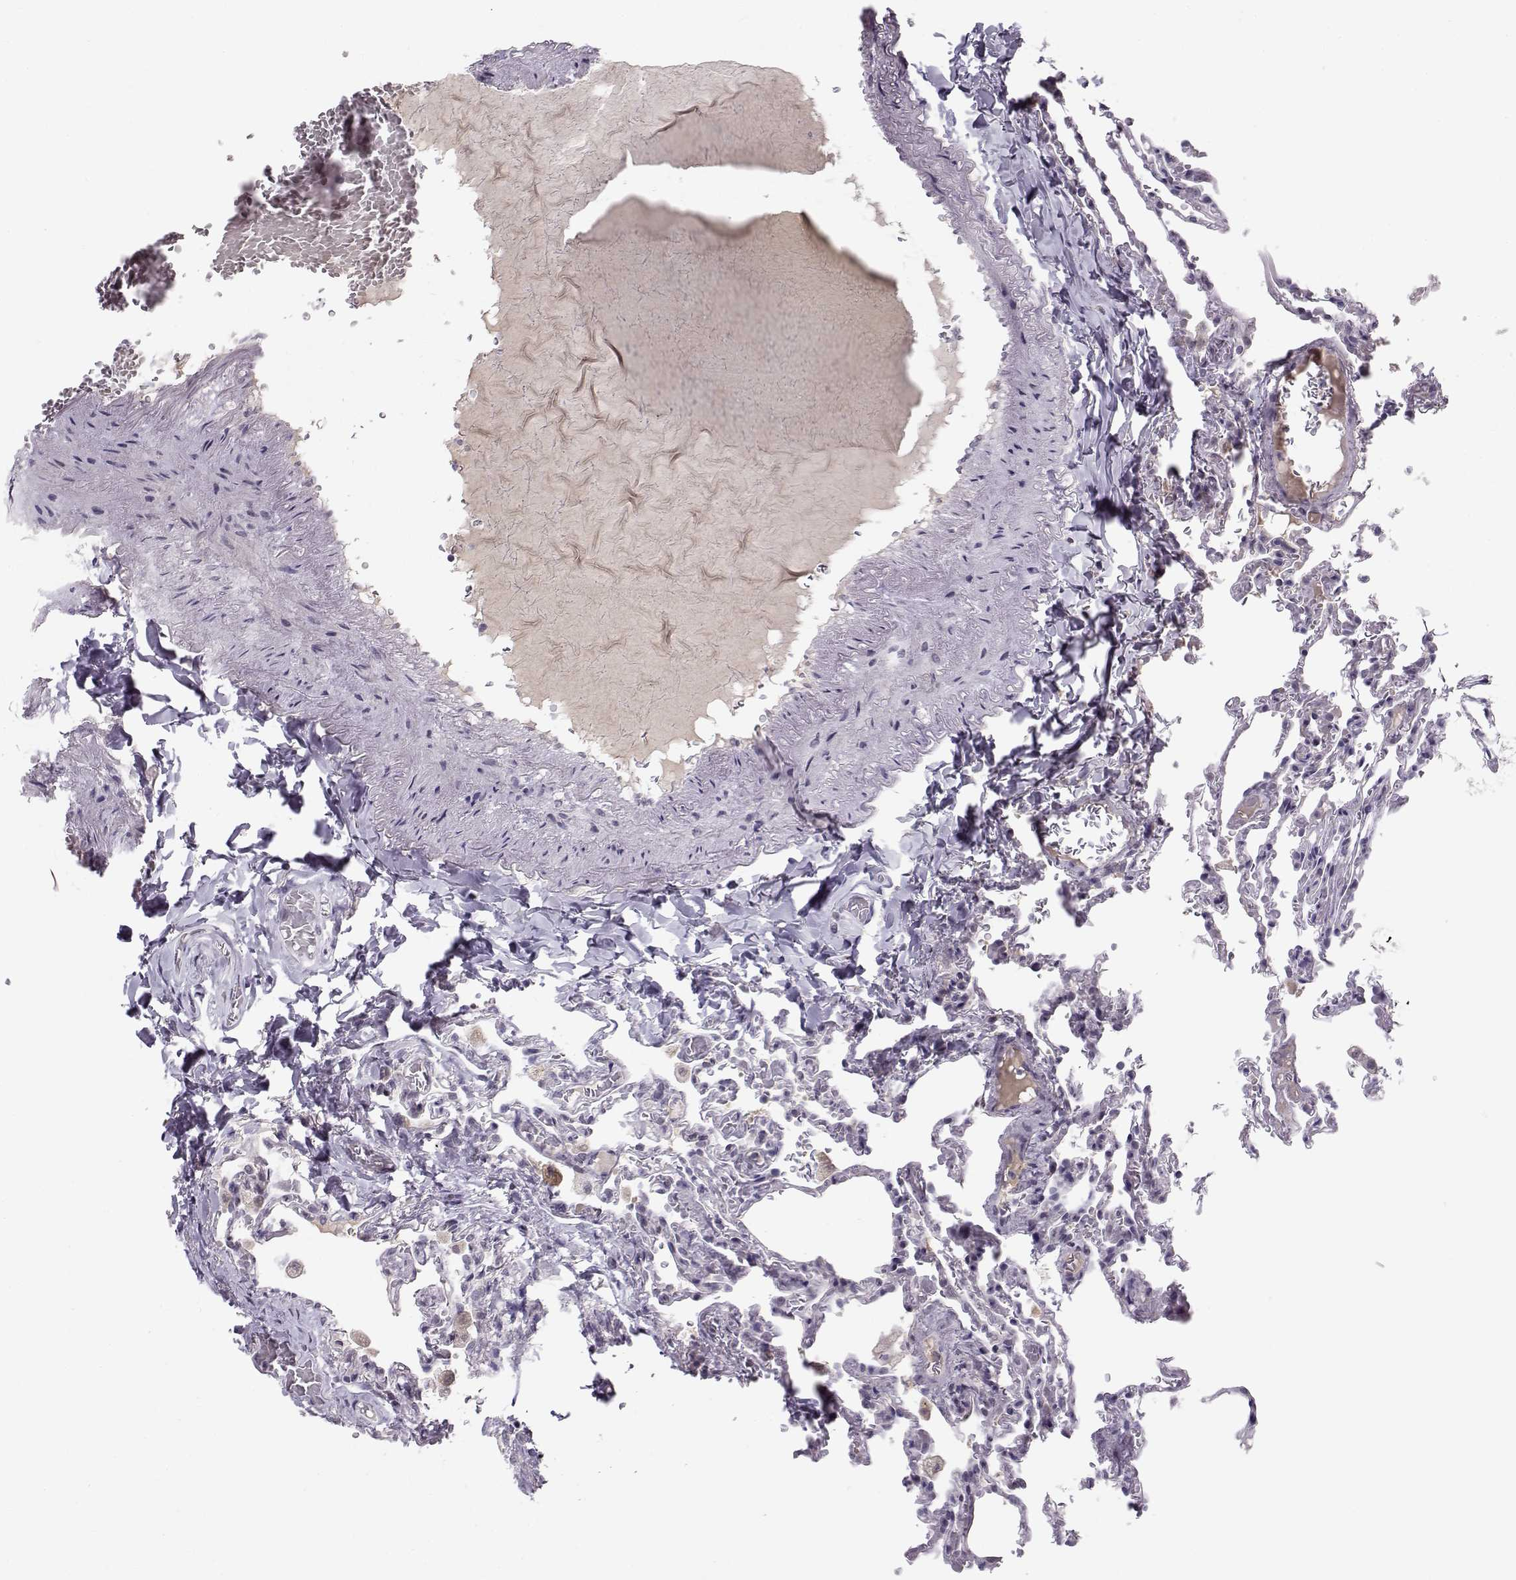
{"staining": {"intensity": "negative", "quantity": "none", "location": "none"}, "tissue": "lung", "cell_type": "Alveolar cells", "image_type": "normal", "snomed": [{"axis": "morphology", "description": "Normal tissue, NOS"}, {"axis": "topography", "description": "Lung"}], "caption": "DAB (3,3'-diaminobenzidine) immunohistochemical staining of benign lung shows no significant positivity in alveolar cells.", "gene": "C16orf86", "patient": {"sex": "female", "age": 43}}